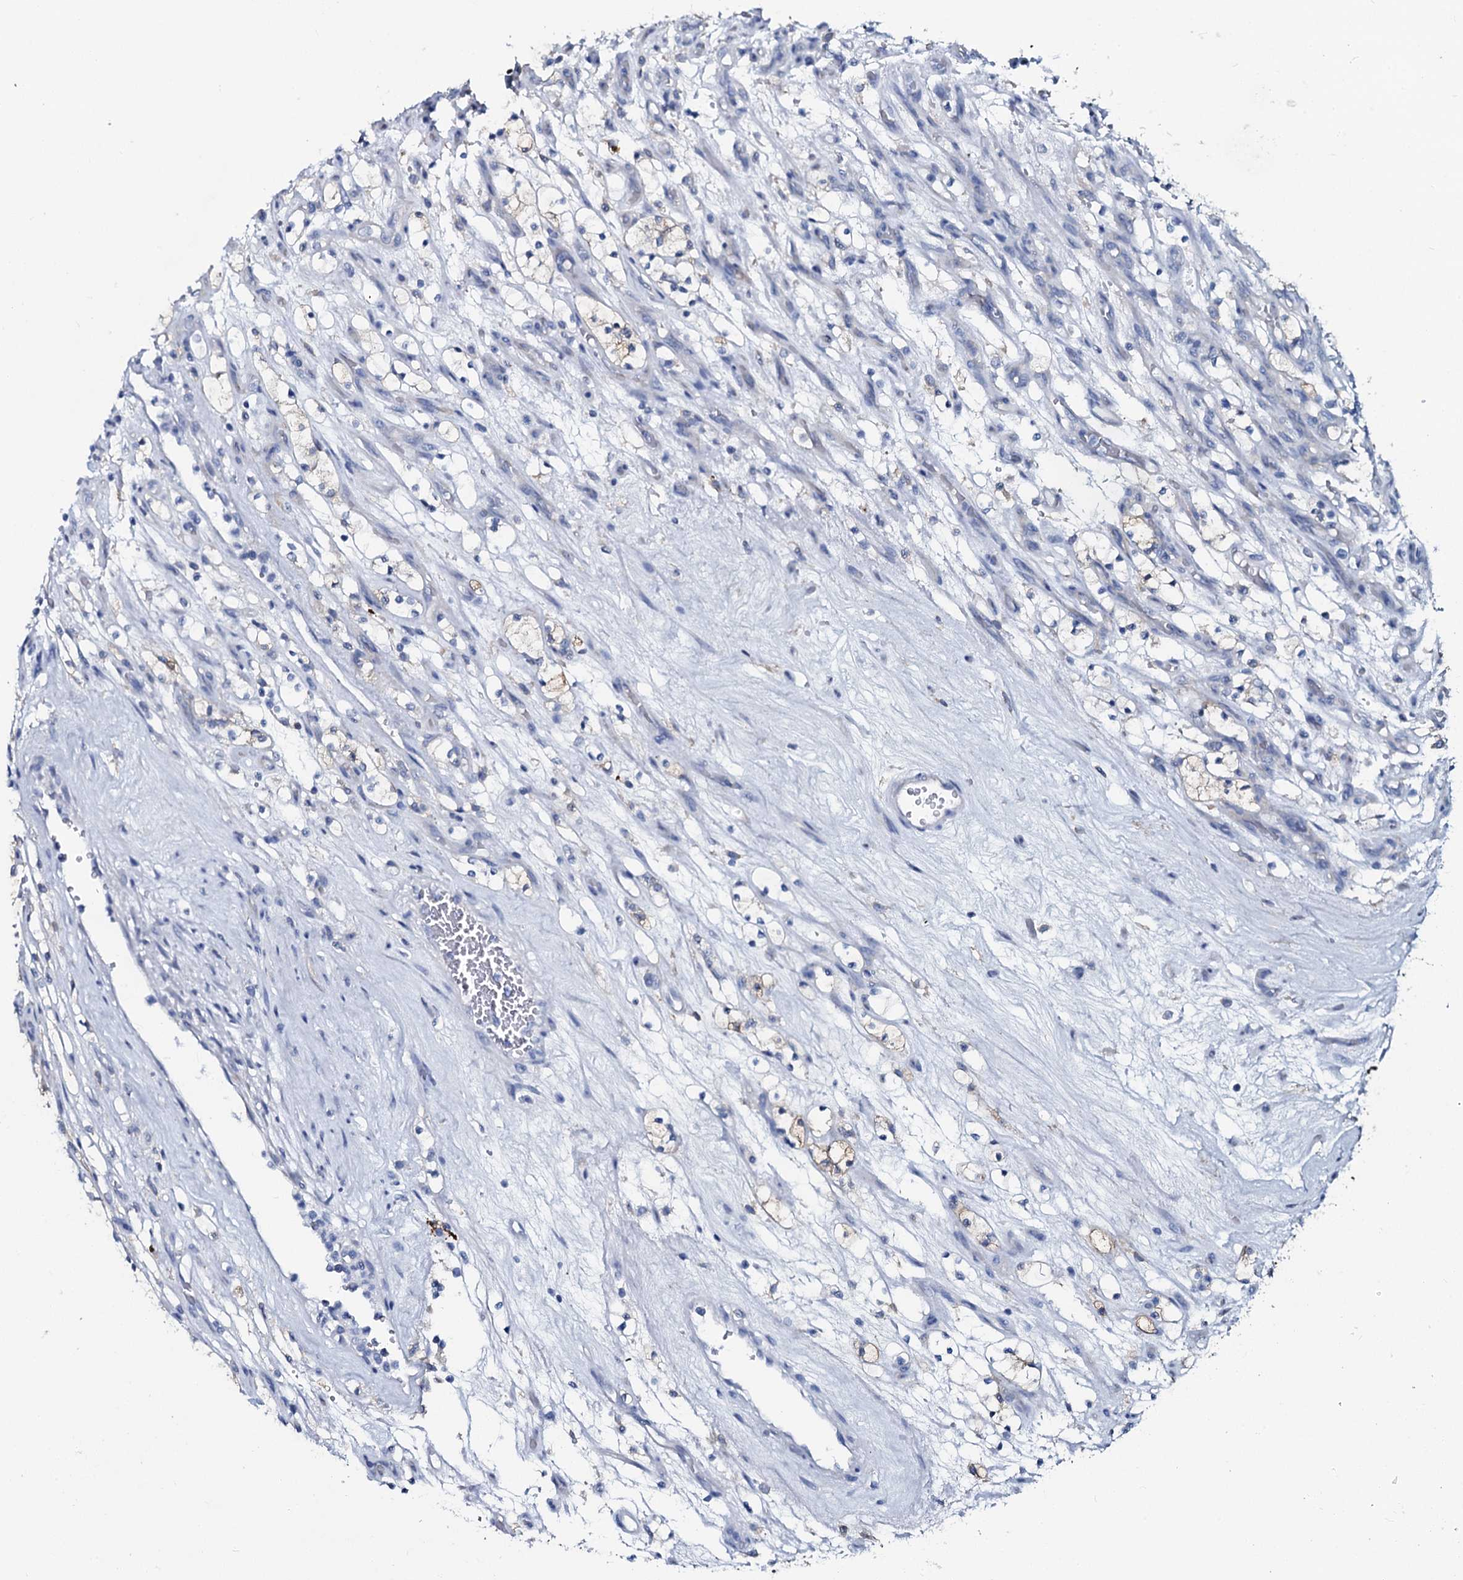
{"staining": {"intensity": "weak", "quantity": "<25%", "location": "cytoplasmic/membranous"}, "tissue": "renal cancer", "cell_type": "Tumor cells", "image_type": "cancer", "snomed": [{"axis": "morphology", "description": "Adenocarcinoma, NOS"}, {"axis": "topography", "description": "Kidney"}], "caption": "Immunohistochemistry (IHC) histopathology image of neoplastic tissue: renal cancer stained with DAB reveals no significant protein positivity in tumor cells. (DAB immunohistochemistry, high magnification).", "gene": "SLC4A7", "patient": {"sex": "female", "age": 69}}